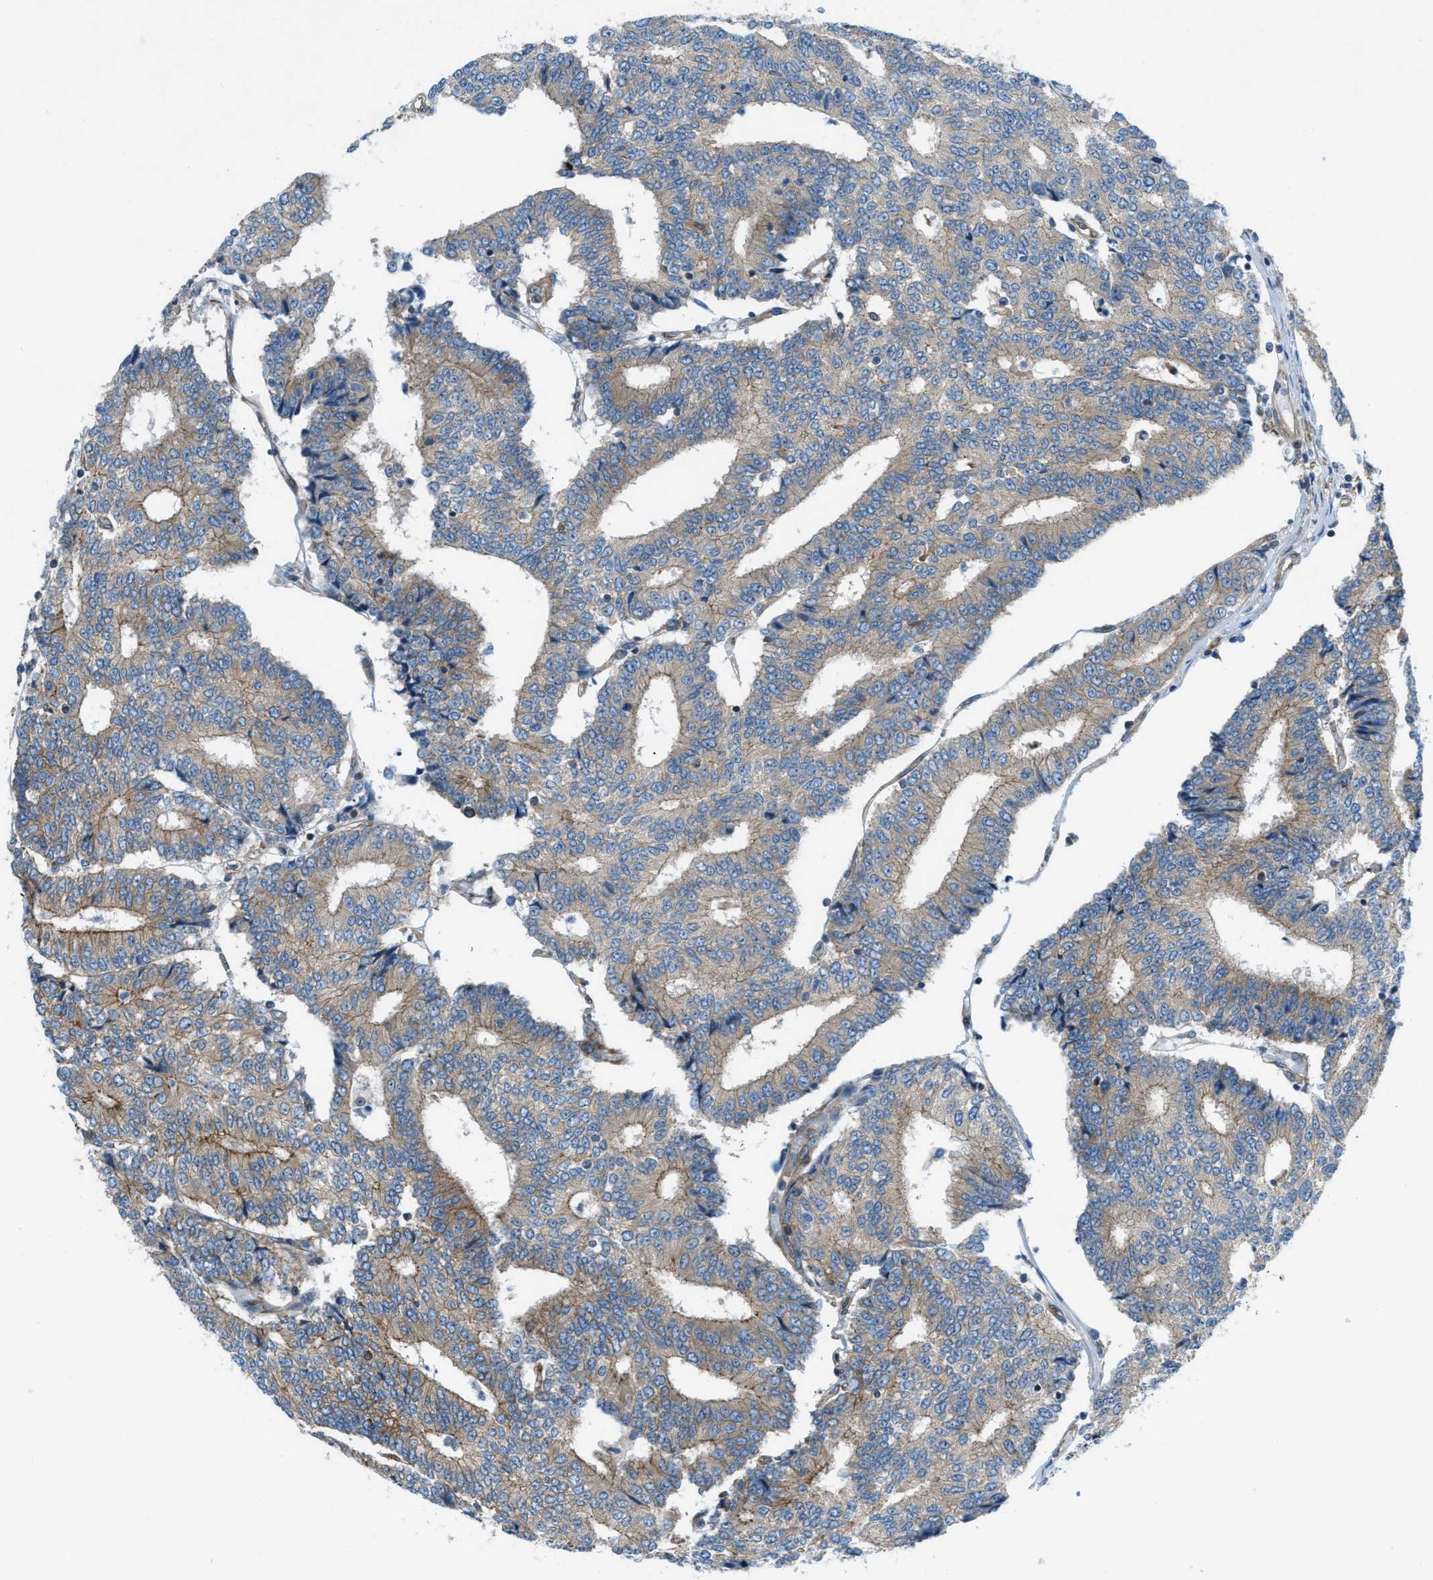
{"staining": {"intensity": "weak", "quantity": "25%-75%", "location": "cytoplasmic/membranous"}, "tissue": "prostate cancer", "cell_type": "Tumor cells", "image_type": "cancer", "snomed": [{"axis": "morphology", "description": "Normal tissue, NOS"}, {"axis": "morphology", "description": "Adenocarcinoma, High grade"}, {"axis": "topography", "description": "Prostate"}, {"axis": "topography", "description": "Seminal veicle"}], "caption": "Protein expression analysis of human prostate cancer (high-grade adenocarcinoma) reveals weak cytoplasmic/membranous positivity in approximately 25%-75% of tumor cells.", "gene": "DMAC1", "patient": {"sex": "male", "age": 55}}